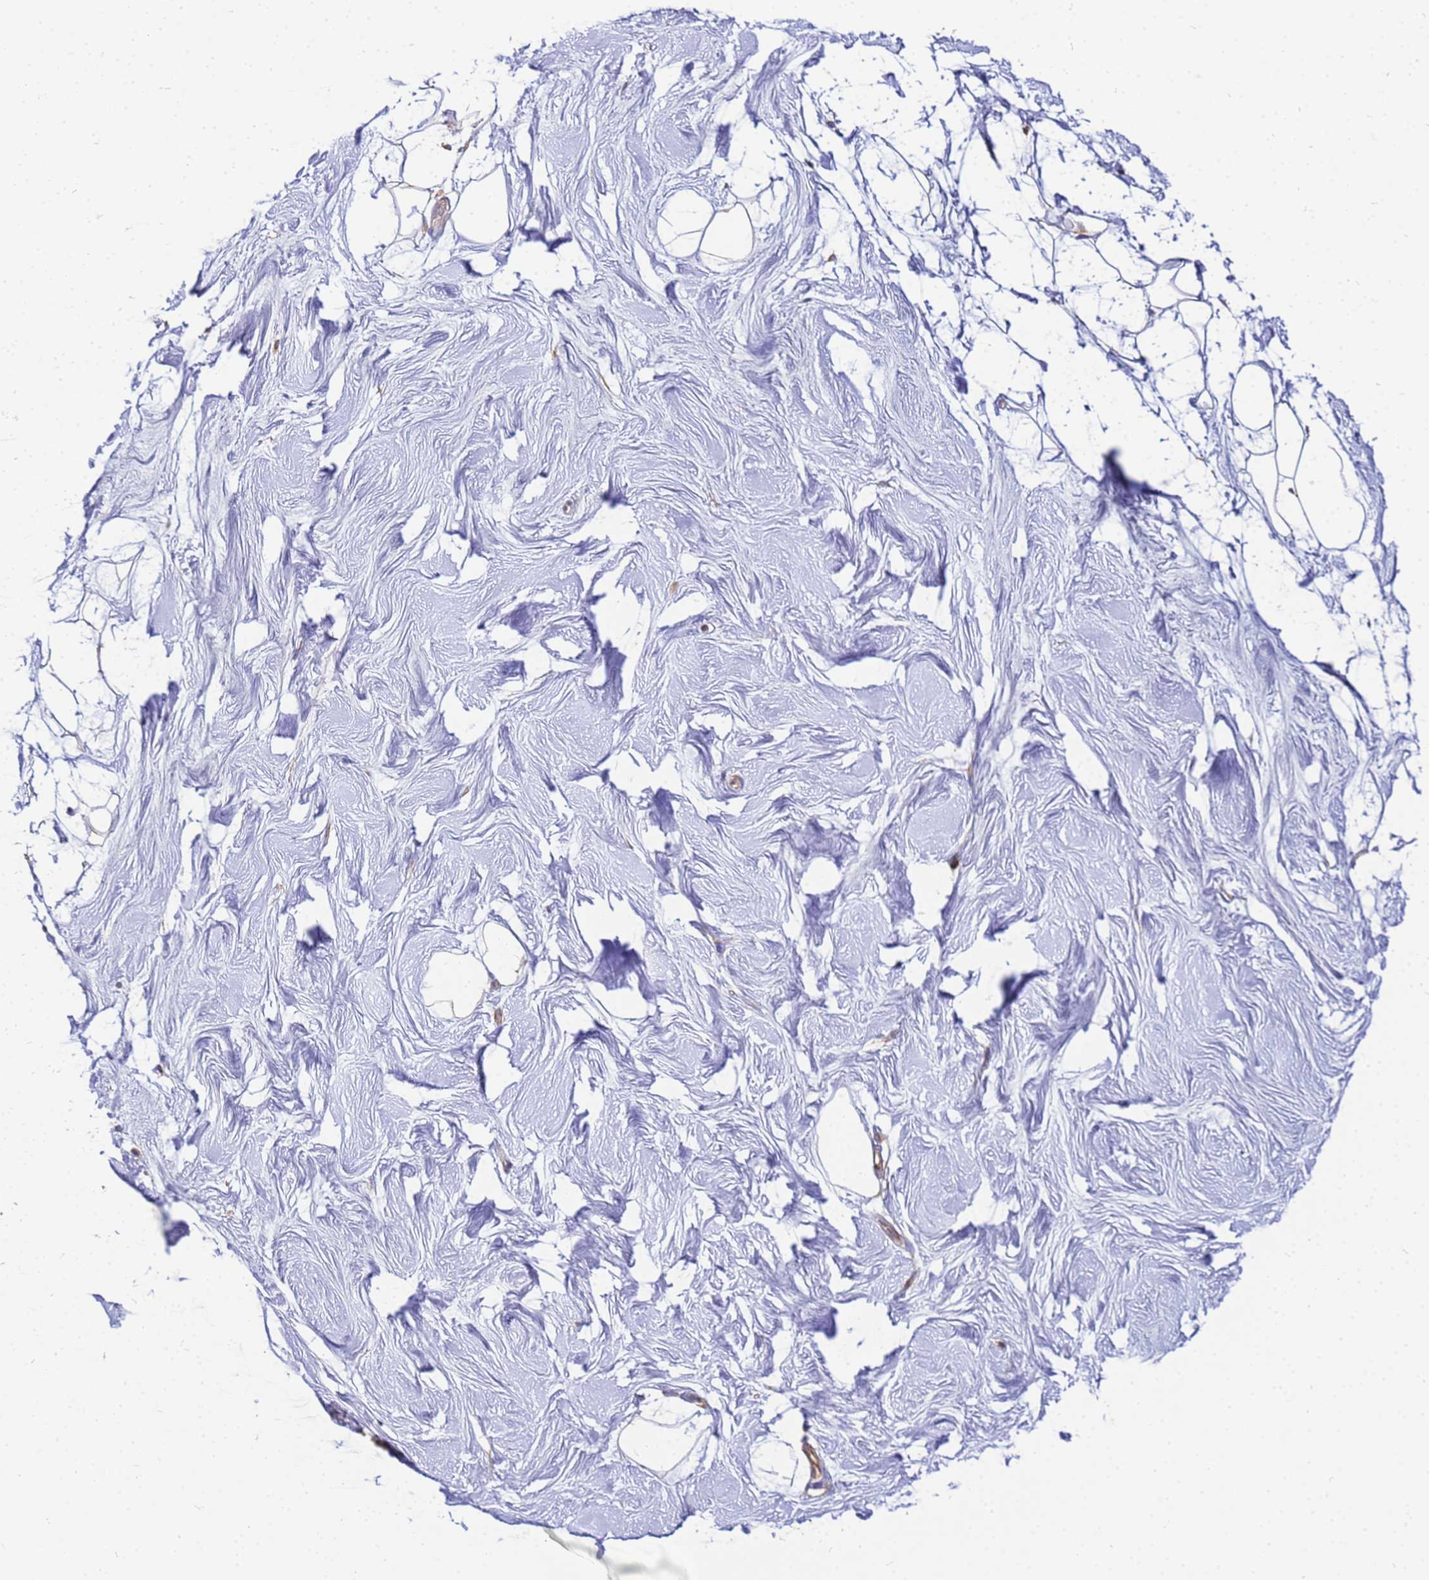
{"staining": {"intensity": "negative", "quantity": "none", "location": "none"}, "tissue": "breast", "cell_type": "Adipocytes", "image_type": "normal", "snomed": [{"axis": "morphology", "description": "Normal tissue, NOS"}, {"axis": "topography", "description": "Breast"}], "caption": "A high-resolution photomicrograph shows immunohistochemistry staining of unremarkable breast, which shows no significant staining in adipocytes. Brightfield microscopy of immunohistochemistry (IHC) stained with DAB (brown) and hematoxylin (blue), captured at high magnification.", "gene": "NARS1", "patient": {"sex": "female", "age": 26}}